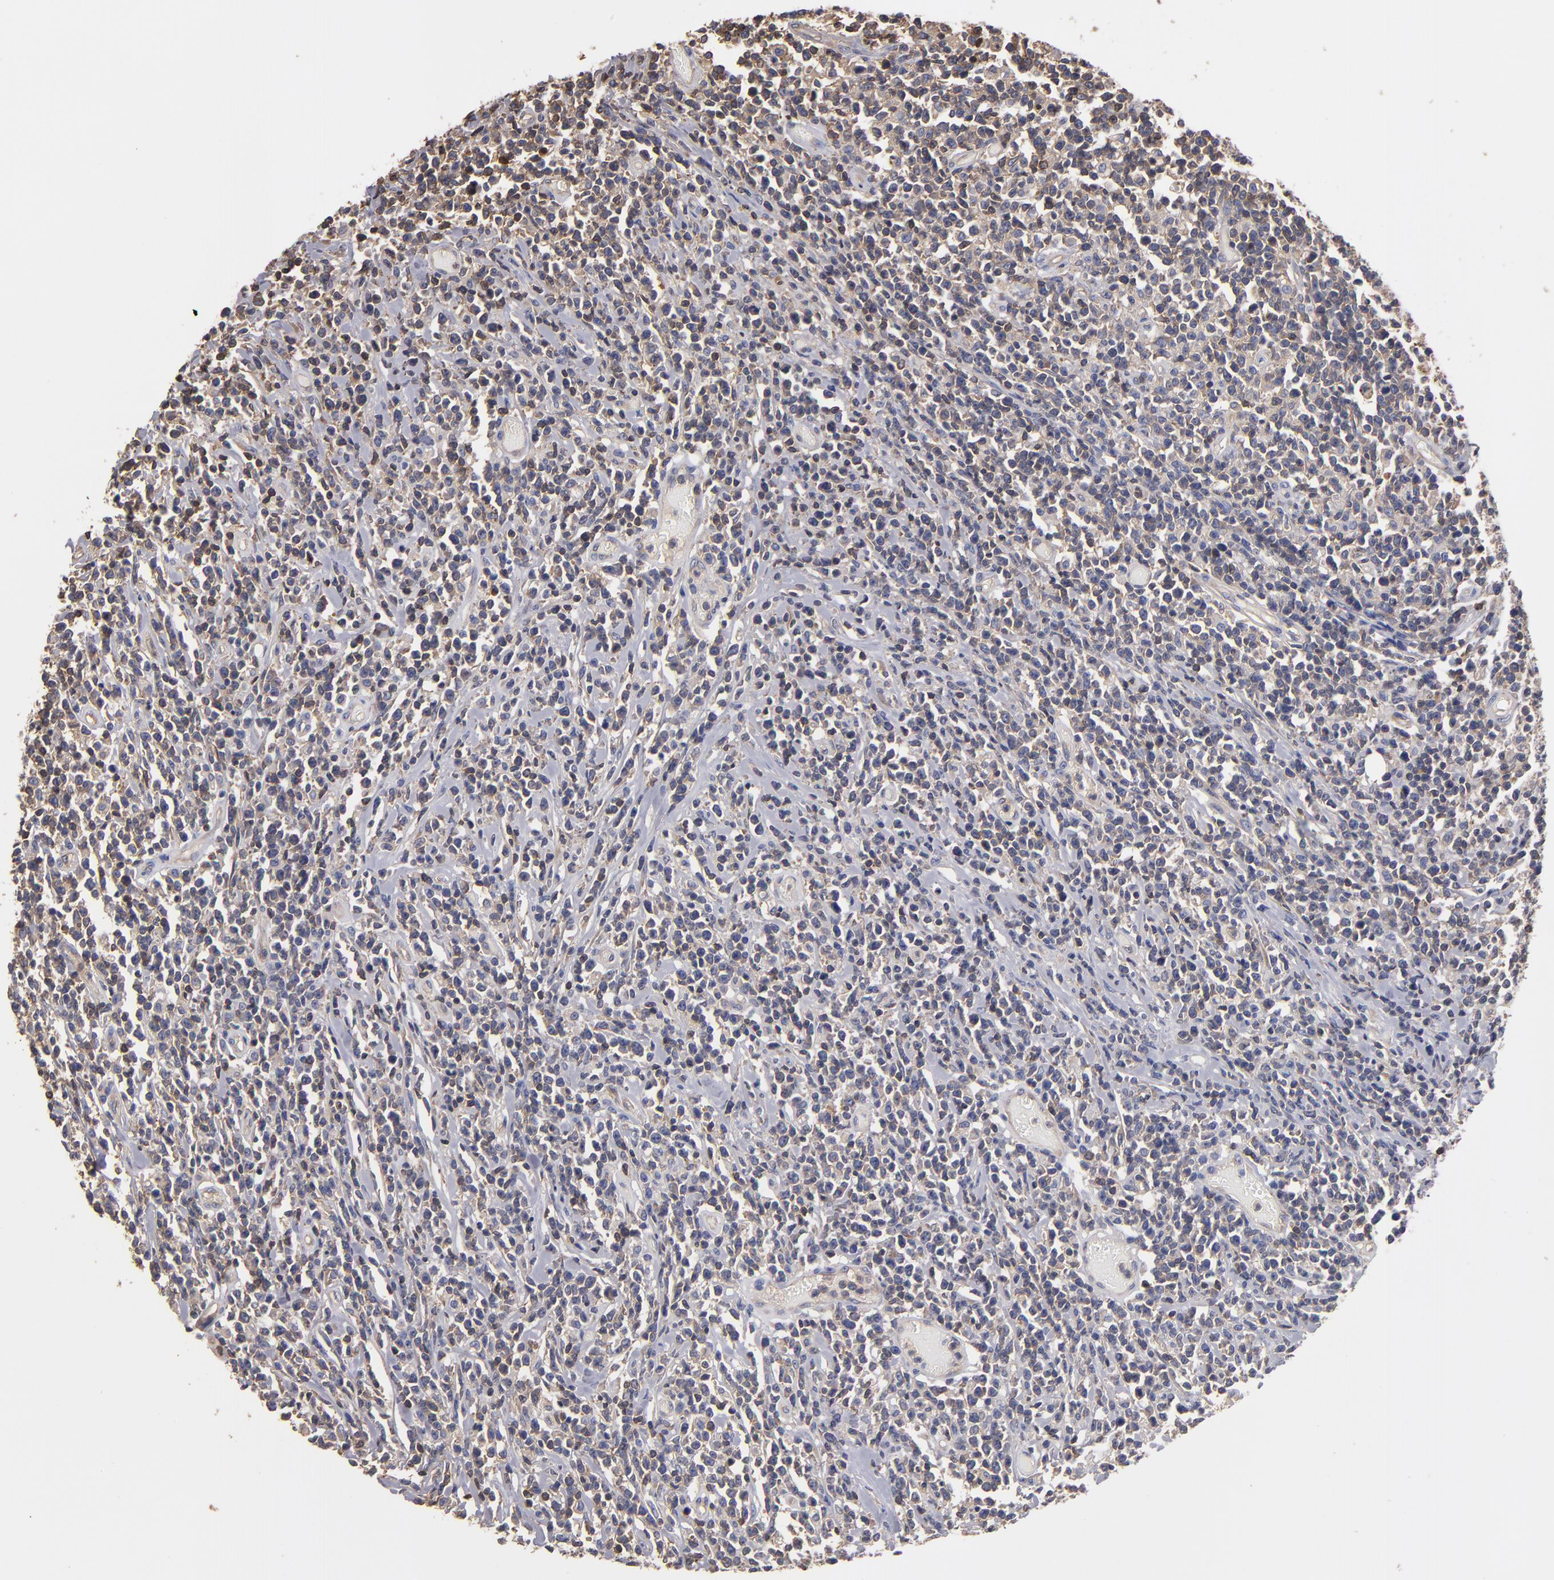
{"staining": {"intensity": "weak", "quantity": ">75%", "location": "cytoplasmic/membranous"}, "tissue": "lymphoma", "cell_type": "Tumor cells", "image_type": "cancer", "snomed": [{"axis": "morphology", "description": "Malignant lymphoma, non-Hodgkin's type, High grade"}, {"axis": "topography", "description": "Colon"}], "caption": "Immunohistochemistry photomicrograph of neoplastic tissue: human lymphoma stained using immunohistochemistry shows low levels of weak protein expression localized specifically in the cytoplasmic/membranous of tumor cells, appearing as a cytoplasmic/membranous brown color.", "gene": "ESYT2", "patient": {"sex": "male", "age": 82}}